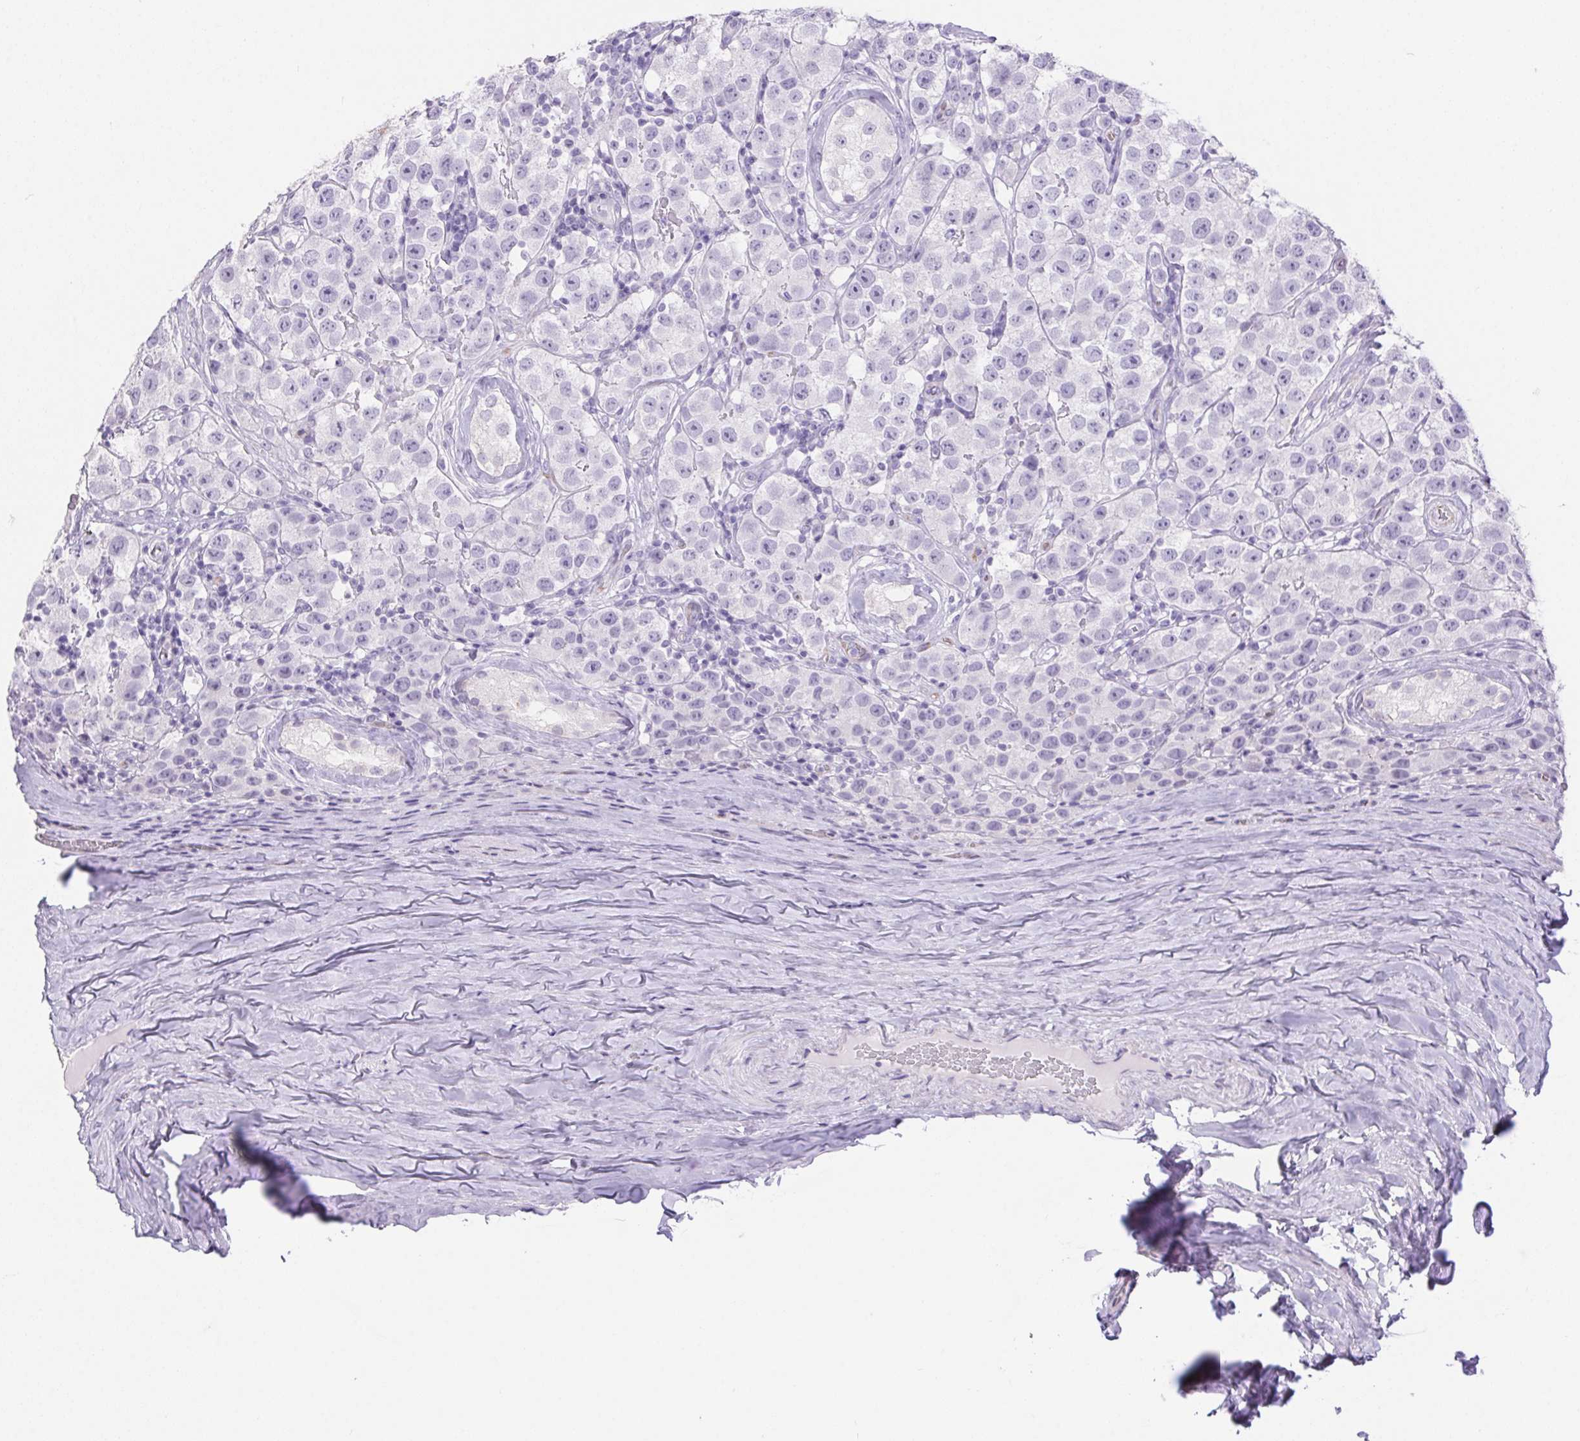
{"staining": {"intensity": "negative", "quantity": "none", "location": "none"}, "tissue": "testis cancer", "cell_type": "Tumor cells", "image_type": "cancer", "snomed": [{"axis": "morphology", "description": "Seminoma, NOS"}, {"axis": "topography", "description": "Testis"}], "caption": "Testis cancer (seminoma) stained for a protein using immunohistochemistry (IHC) shows no positivity tumor cells.", "gene": "ERP27", "patient": {"sex": "male", "age": 34}}